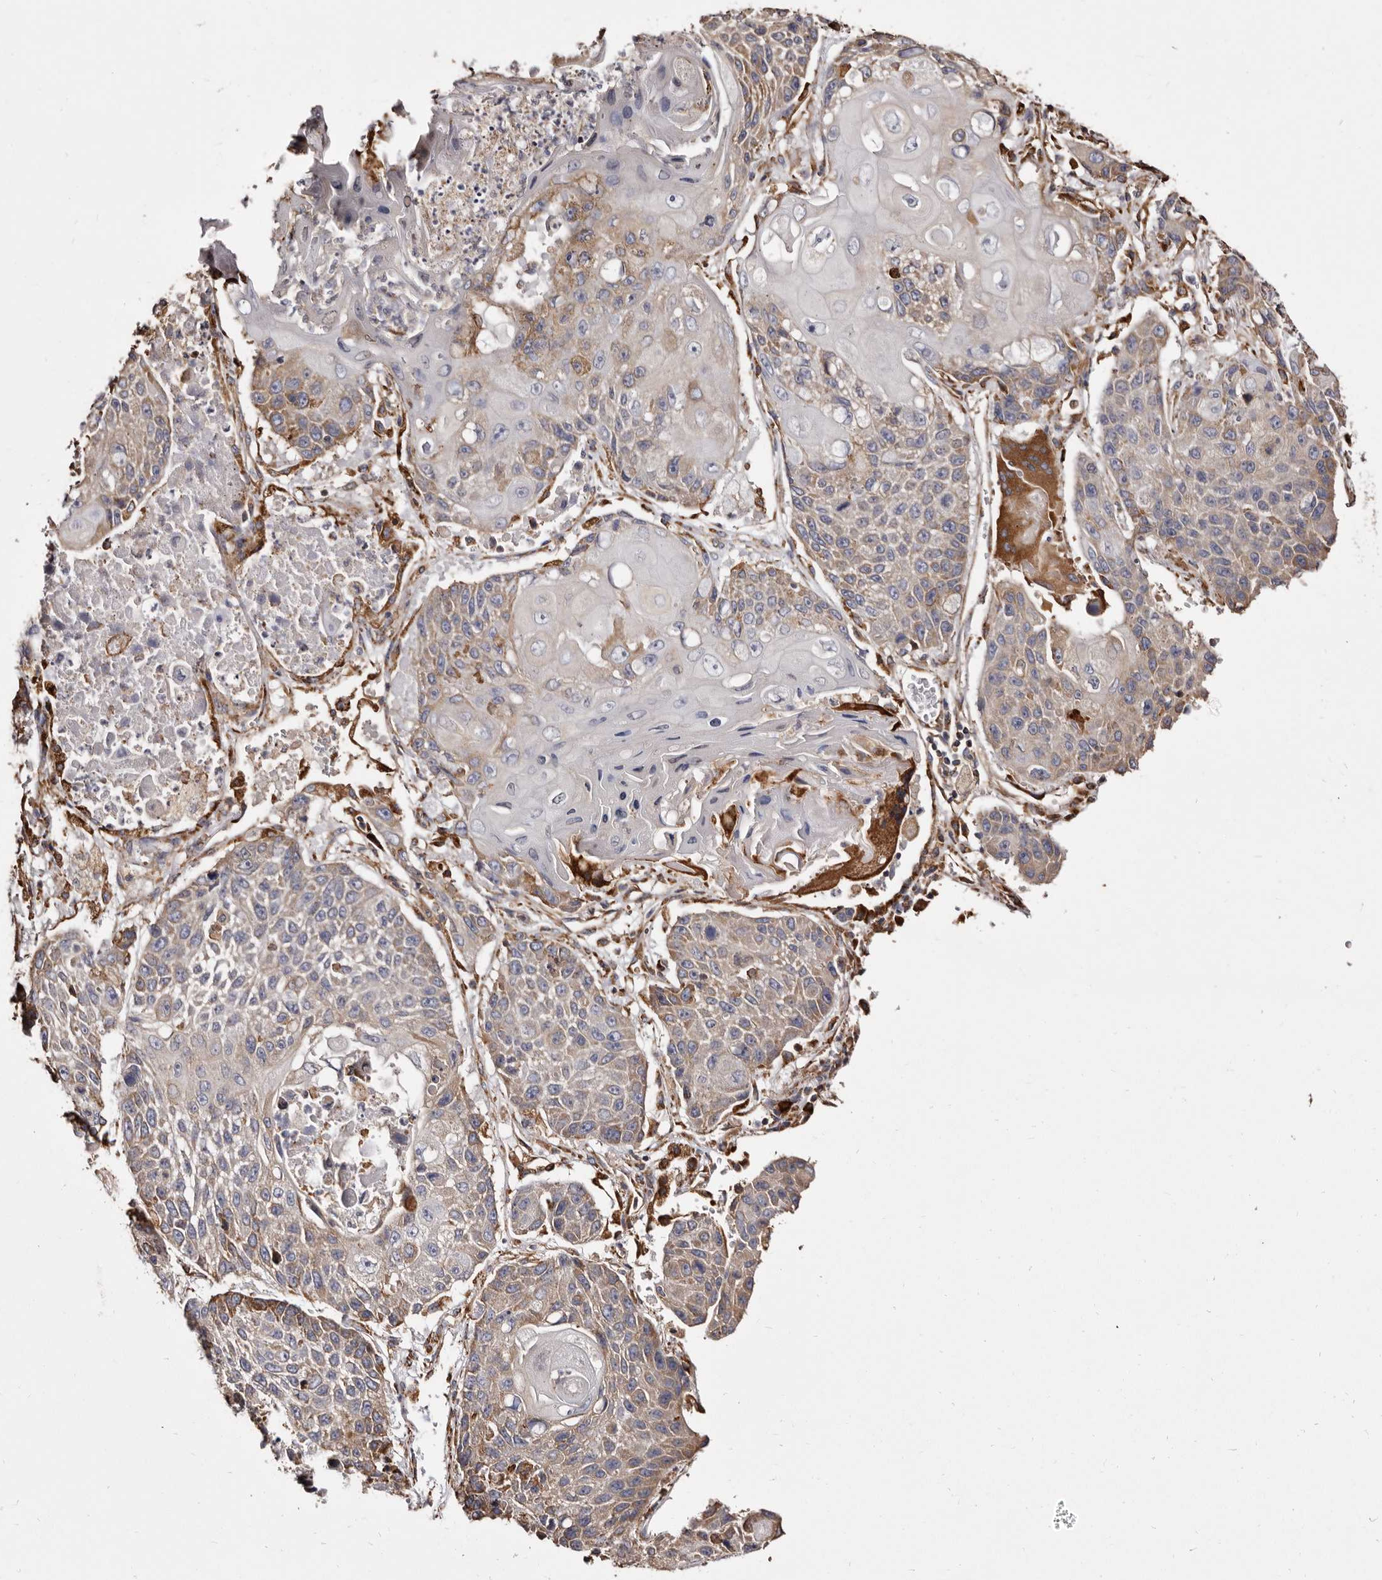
{"staining": {"intensity": "moderate", "quantity": "25%-75%", "location": "cytoplasmic/membranous"}, "tissue": "lung cancer", "cell_type": "Tumor cells", "image_type": "cancer", "snomed": [{"axis": "morphology", "description": "Squamous cell carcinoma, NOS"}, {"axis": "topography", "description": "Lung"}], "caption": "This histopathology image demonstrates immunohistochemistry (IHC) staining of human squamous cell carcinoma (lung), with medium moderate cytoplasmic/membranous staining in about 25%-75% of tumor cells.", "gene": "ACBD6", "patient": {"sex": "male", "age": 61}}